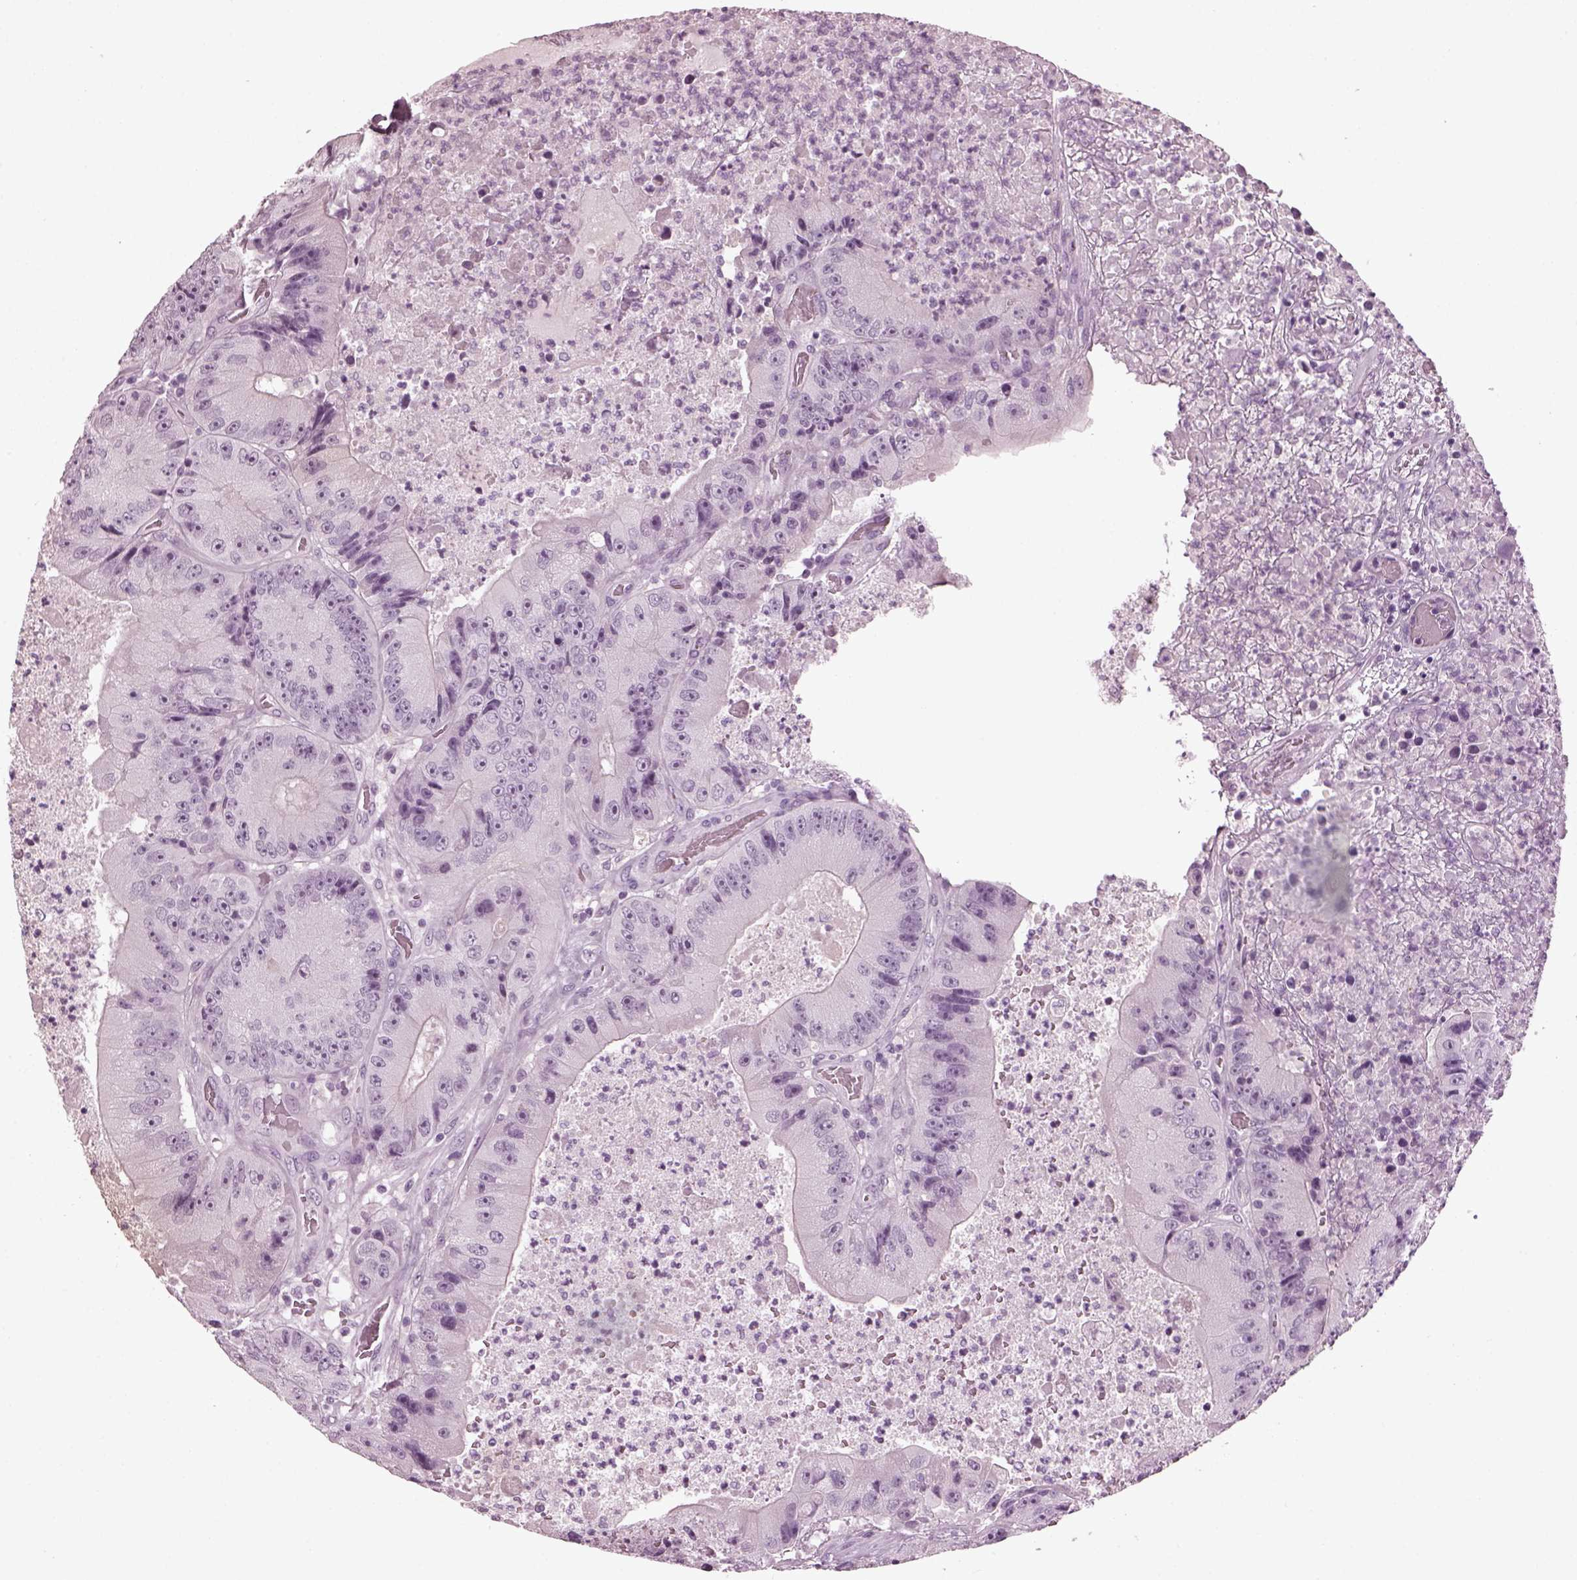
{"staining": {"intensity": "negative", "quantity": "none", "location": "none"}, "tissue": "colorectal cancer", "cell_type": "Tumor cells", "image_type": "cancer", "snomed": [{"axis": "morphology", "description": "Adenocarcinoma, NOS"}, {"axis": "topography", "description": "Colon"}], "caption": "Micrograph shows no protein positivity in tumor cells of colorectal adenocarcinoma tissue.", "gene": "SLC6A17", "patient": {"sex": "female", "age": 86}}